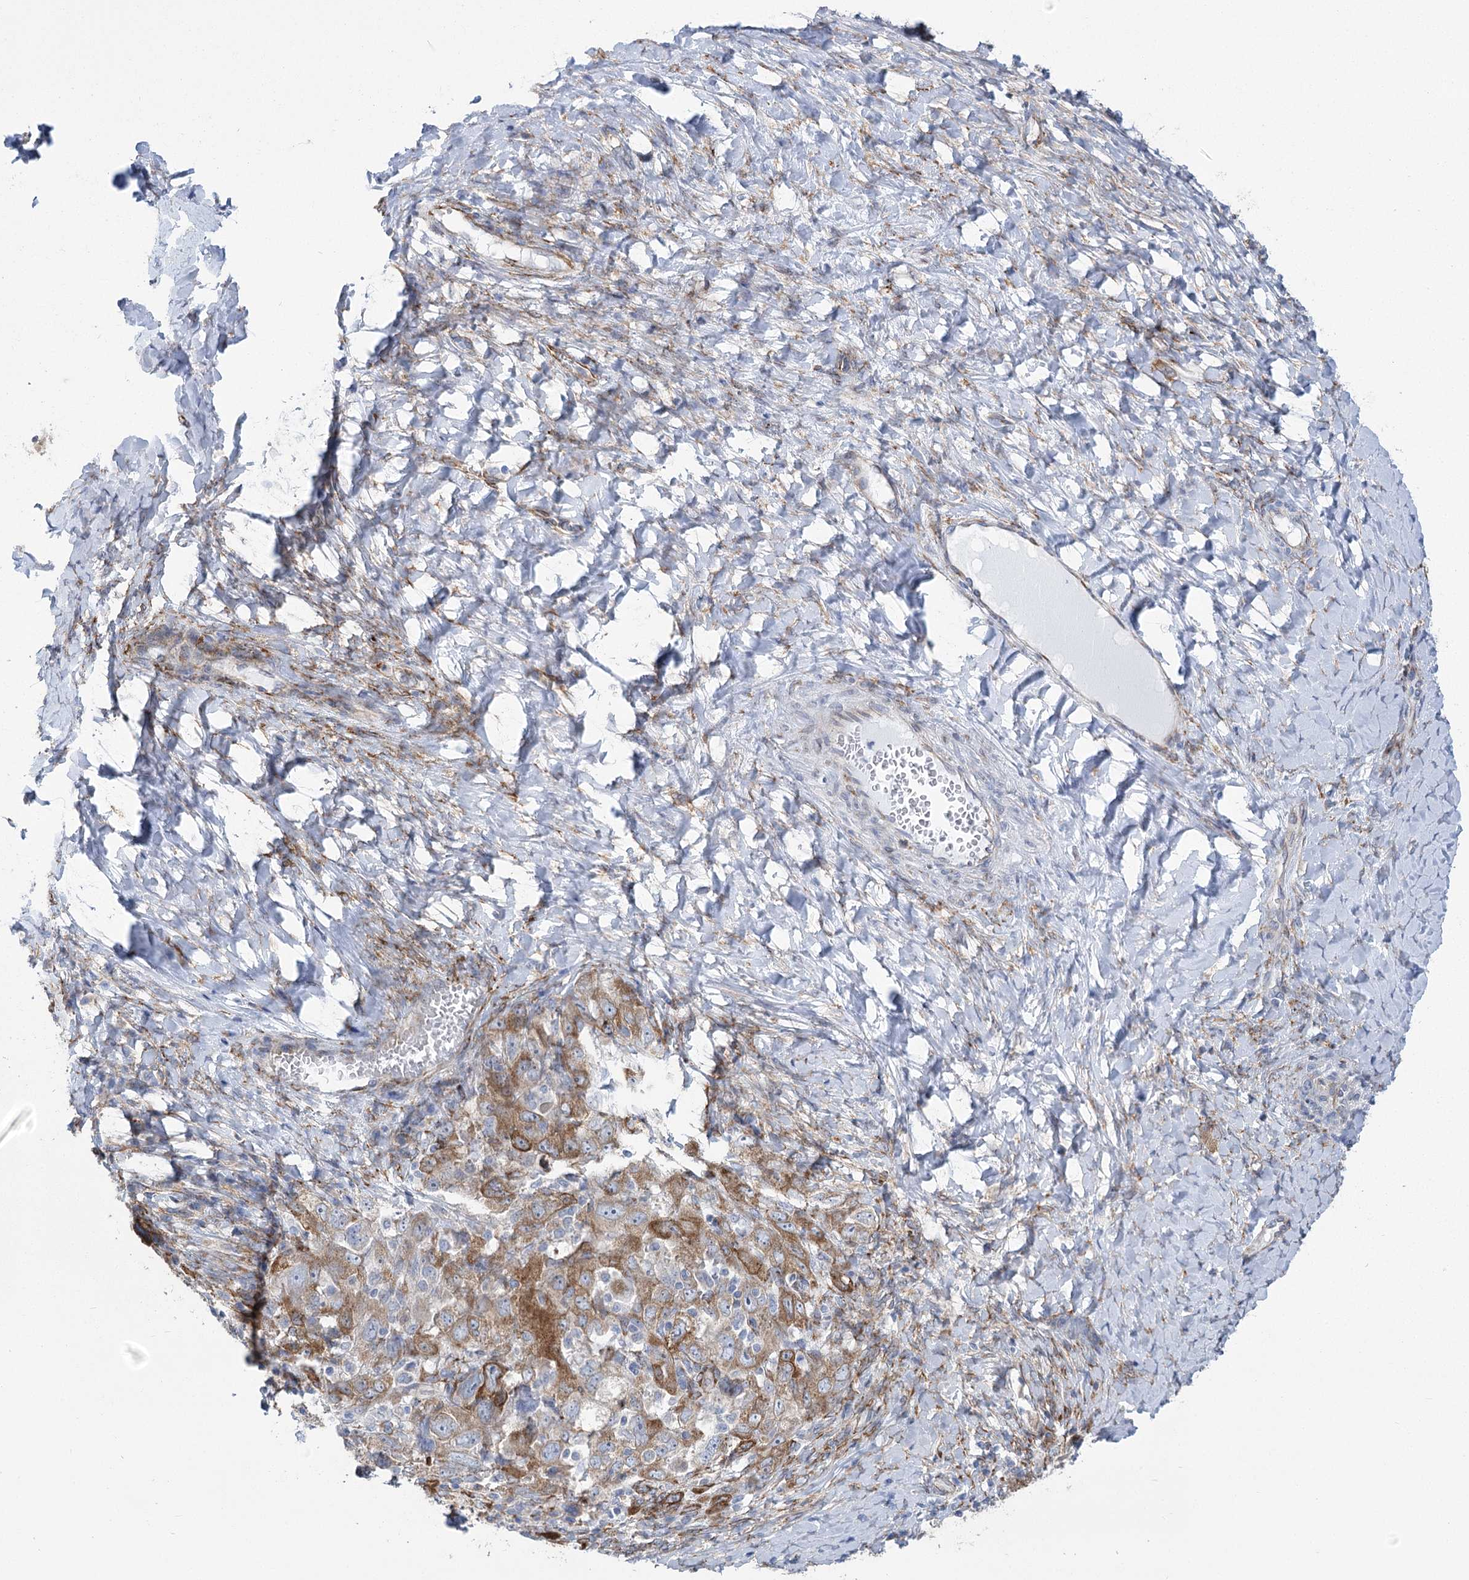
{"staining": {"intensity": "moderate", "quantity": ">75%", "location": "cytoplasmic/membranous"}, "tissue": "ovarian cancer", "cell_type": "Tumor cells", "image_type": "cancer", "snomed": [{"axis": "morphology", "description": "Carcinoma, NOS"}, {"axis": "morphology", "description": "Cystadenocarcinoma, serous, NOS"}, {"axis": "topography", "description": "Ovary"}], "caption": "The photomicrograph shows a brown stain indicating the presence of a protein in the cytoplasmic/membranous of tumor cells in ovarian carcinoma.", "gene": "YTHDC2", "patient": {"sex": "female", "age": 69}}